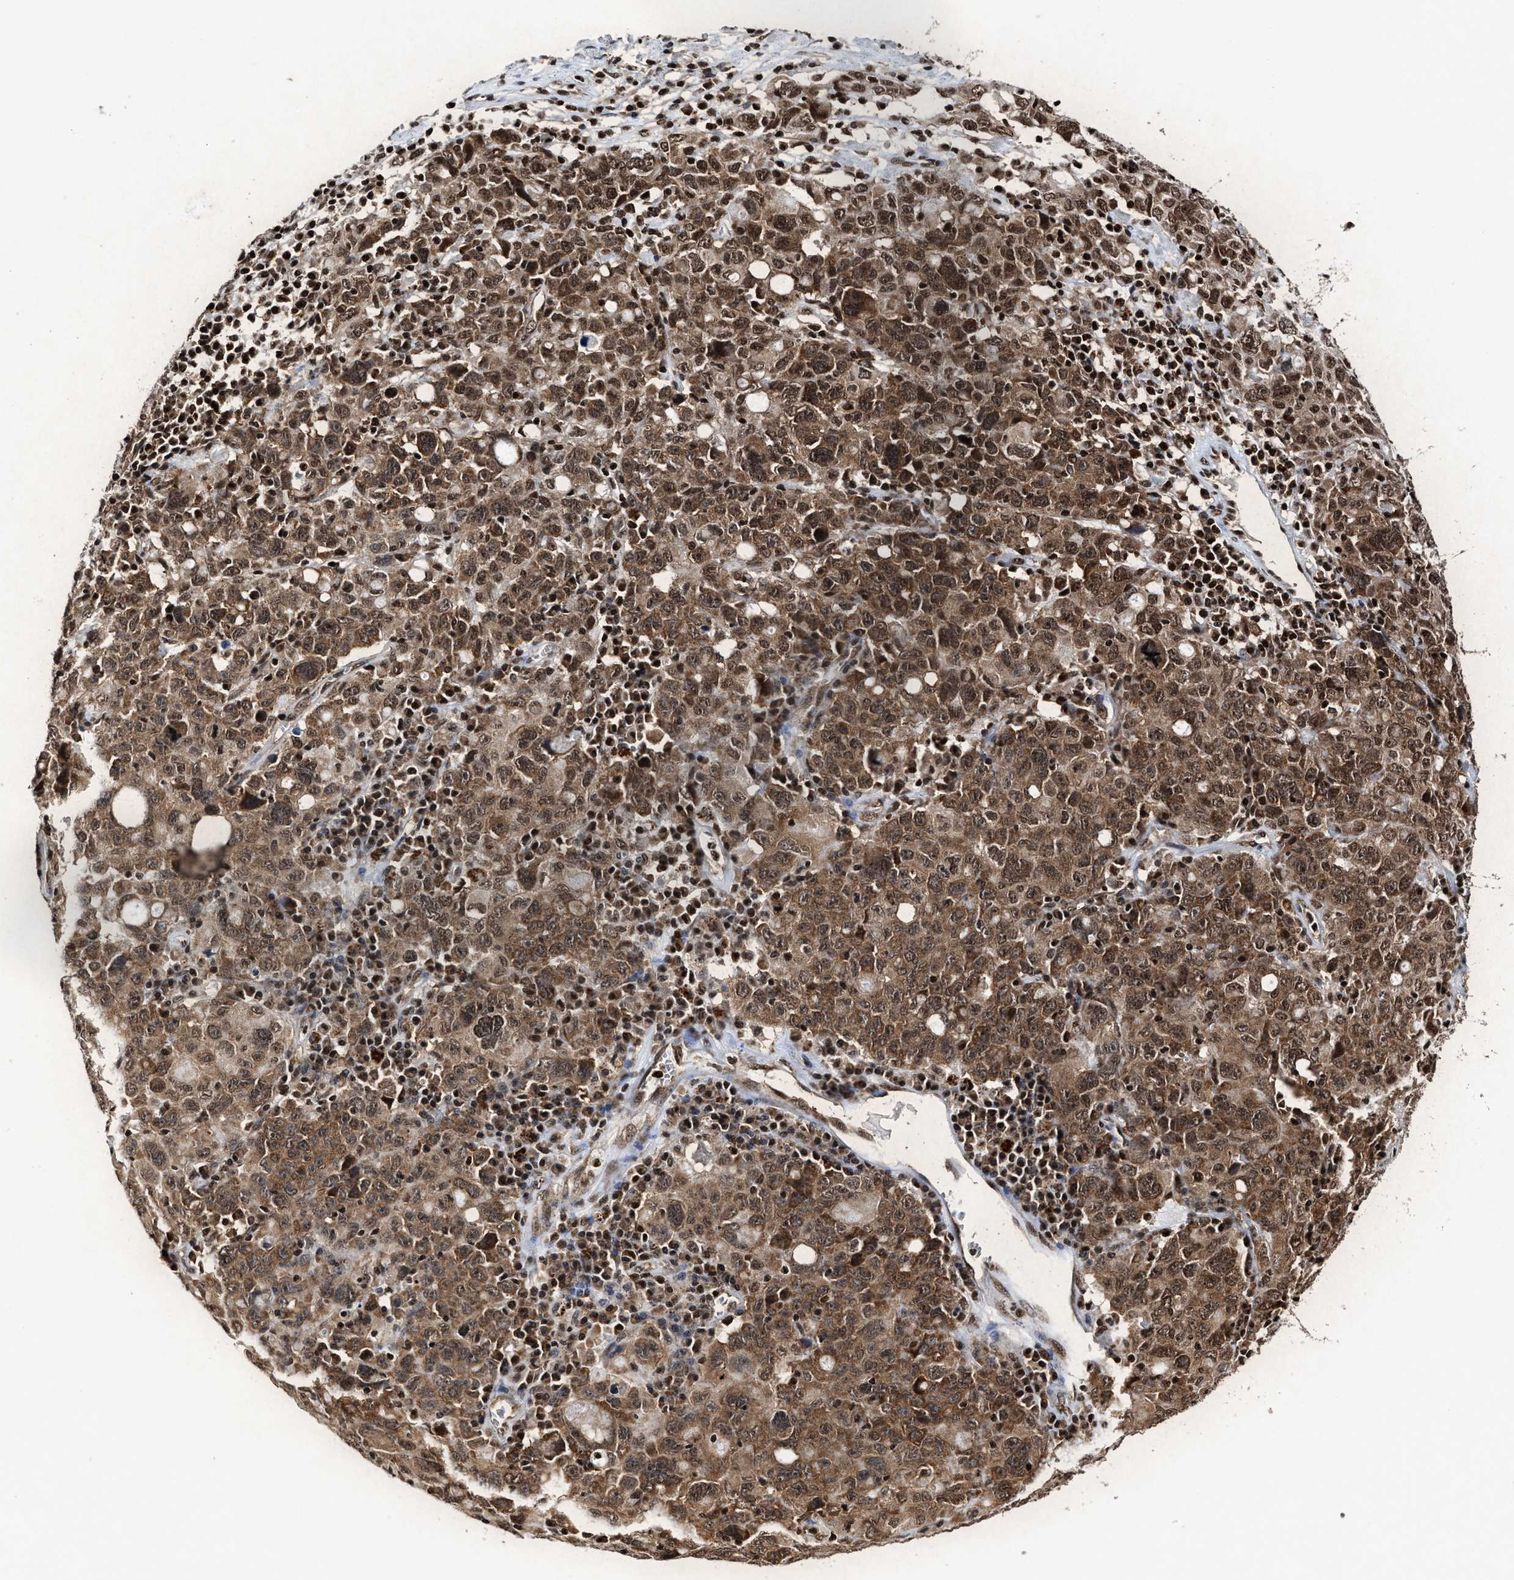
{"staining": {"intensity": "strong", "quantity": ">75%", "location": "cytoplasmic/membranous"}, "tissue": "ovarian cancer", "cell_type": "Tumor cells", "image_type": "cancer", "snomed": [{"axis": "morphology", "description": "Carcinoma, endometroid"}, {"axis": "topography", "description": "Ovary"}], "caption": "Ovarian cancer stained for a protein (brown) reveals strong cytoplasmic/membranous positive staining in approximately >75% of tumor cells.", "gene": "ALYREF", "patient": {"sex": "female", "age": 62}}